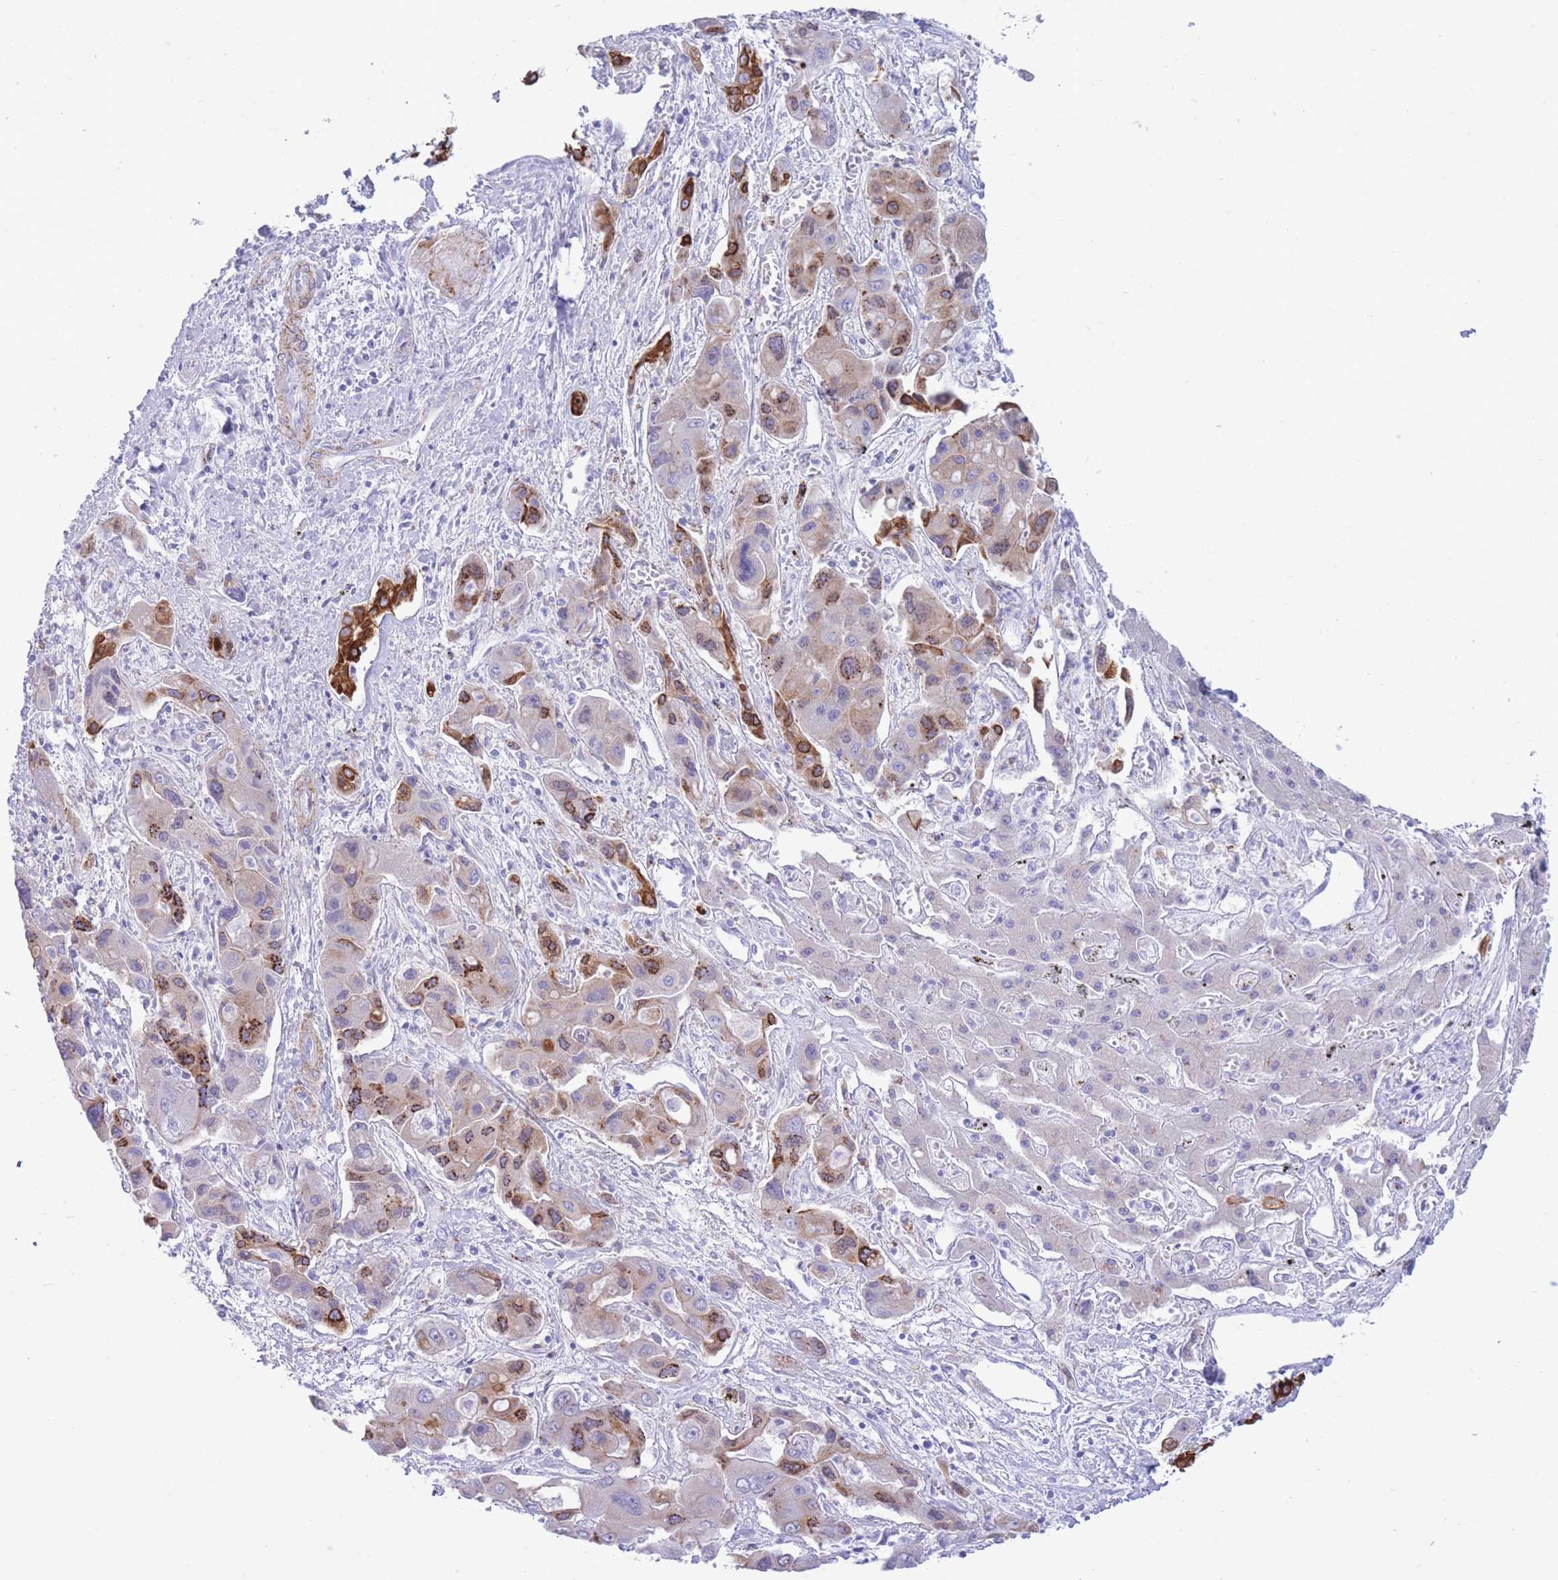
{"staining": {"intensity": "strong", "quantity": "<25%", "location": "cytoplasmic/membranous"}, "tissue": "liver cancer", "cell_type": "Tumor cells", "image_type": "cancer", "snomed": [{"axis": "morphology", "description": "Cholangiocarcinoma"}, {"axis": "topography", "description": "Liver"}], "caption": "Protein staining of liver cholangiocarcinoma tissue shows strong cytoplasmic/membranous expression in approximately <25% of tumor cells. (DAB (3,3'-diaminobenzidine) IHC with brightfield microscopy, high magnification).", "gene": "VWA8", "patient": {"sex": "male", "age": 67}}